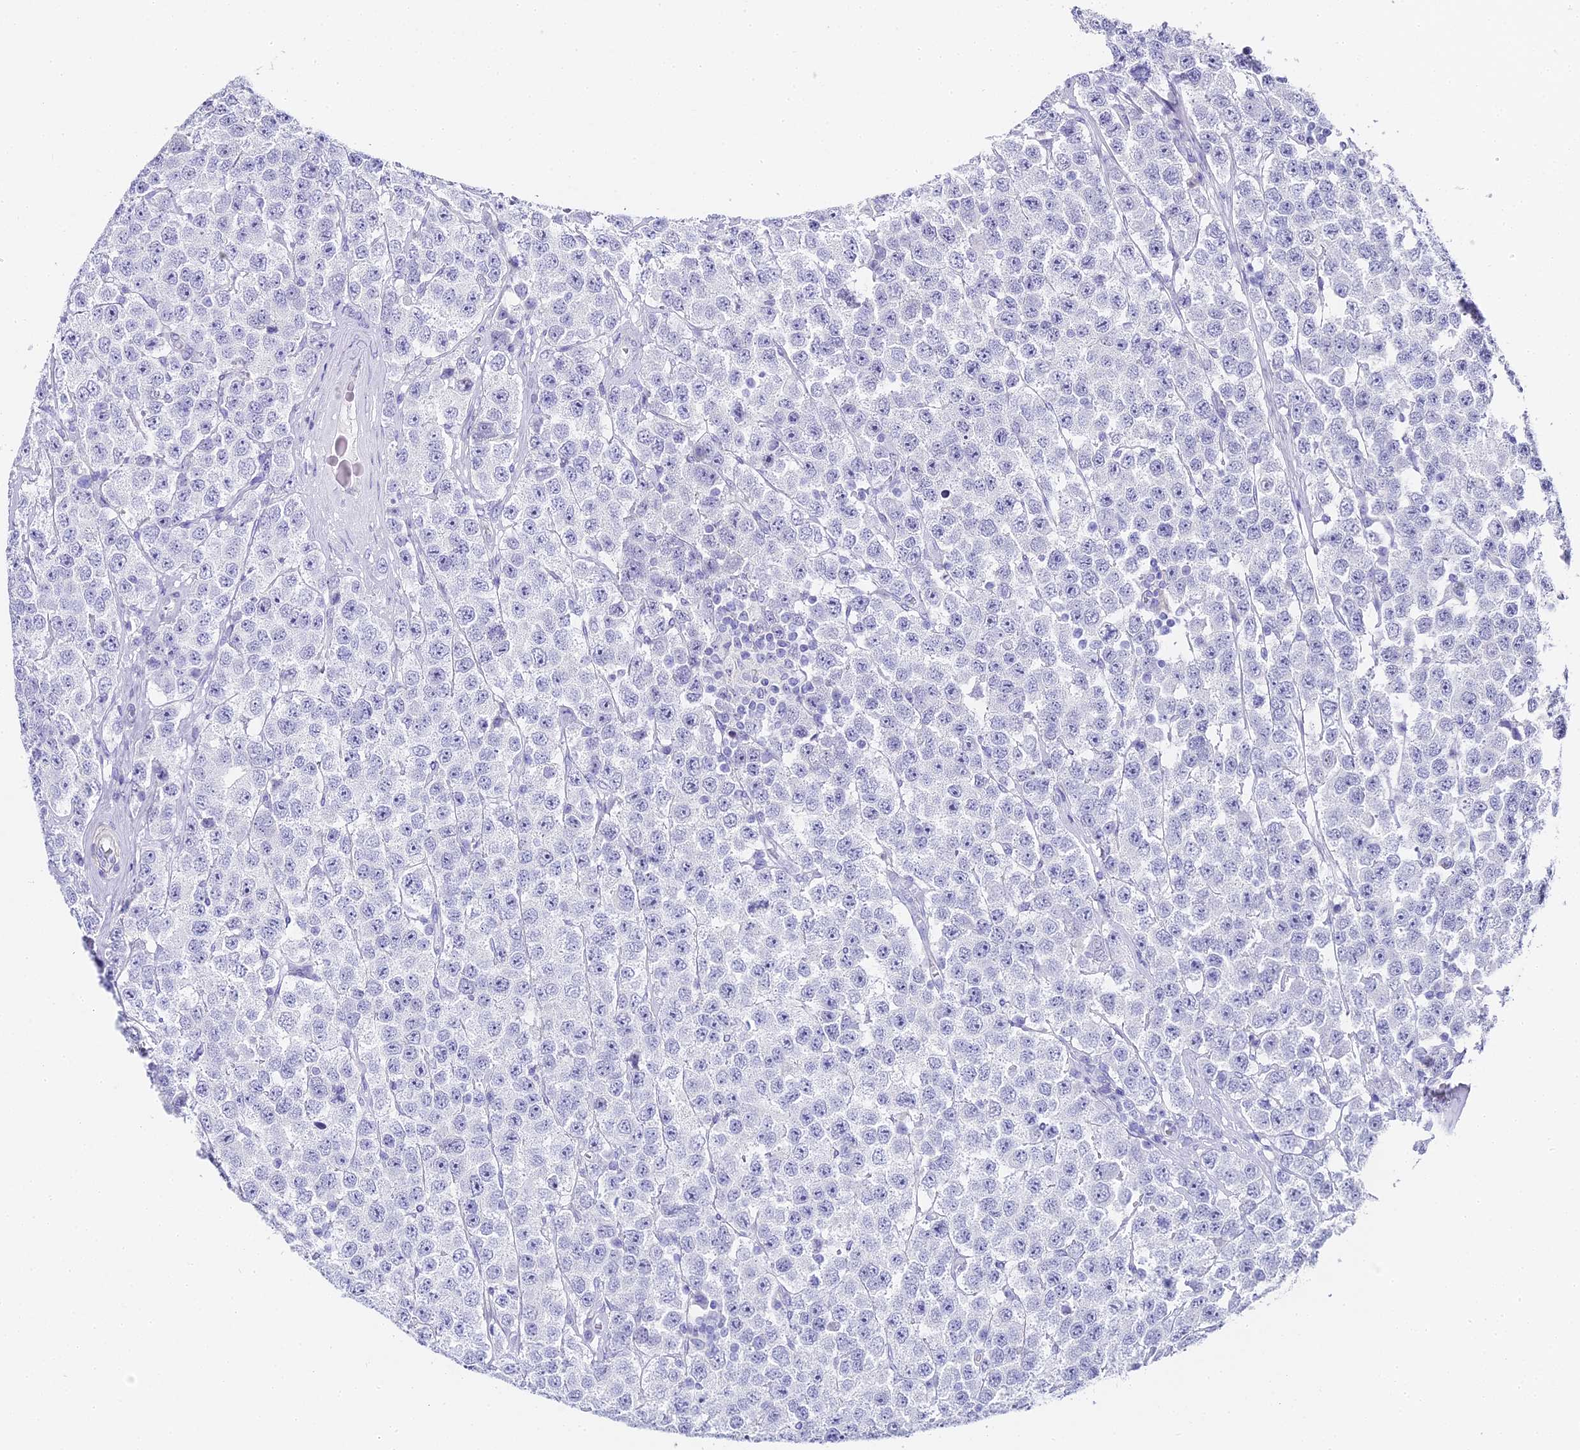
{"staining": {"intensity": "negative", "quantity": "none", "location": "none"}, "tissue": "testis cancer", "cell_type": "Tumor cells", "image_type": "cancer", "snomed": [{"axis": "morphology", "description": "Seminoma, NOS"}, {"axis": "topography", "description": "Testis"}], "caption": "DAB immunohistochemical staining of testis cancer (seminoma) exhibits no significant expression in tumor cells.", "gene": "ABHD14A-ACY1", "patient": {"sex": "male", "age": 28}}